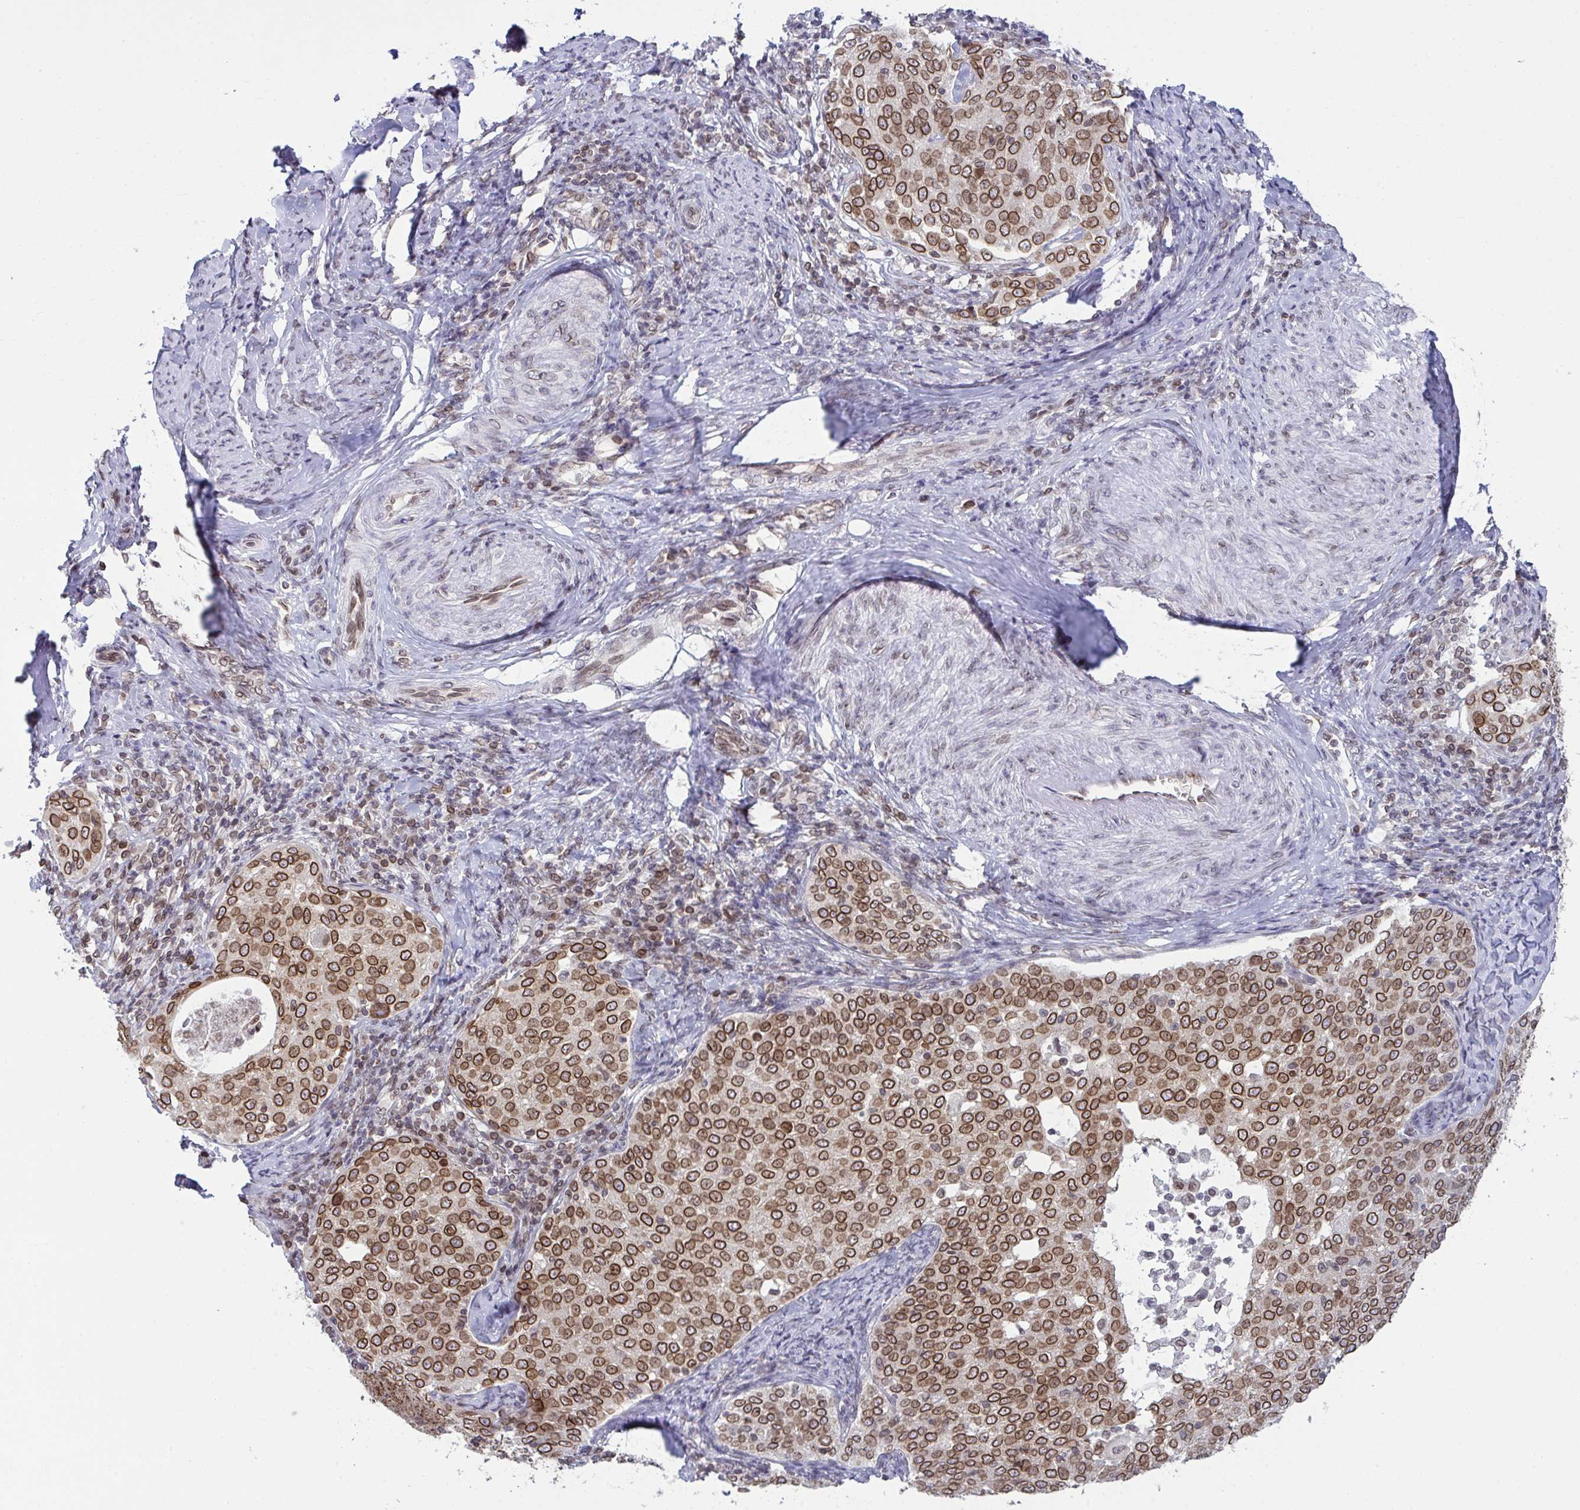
{"staining": {"intensity": "moderate", "quantity": ">75%", "location": "cytoplasmic/membranous,nuclear"}, "tissue": "cervical cancer", "cell_type": "Tumor cells", "image_type": "cancer", "snomed": [{"axis": "morphology", "description": "Squamous cell carcinoma, NOS"}, {"axis": "topography", "description": "Cervix"}], "caption": "Human cervical cancer stained with a brown dye reveals moderate cytoplasmic/membranous and nuclear positive expression in approximately >75% of tumor cells.", "gene": "RANBP2", "patient": {"sex": "female", "age": 57}}